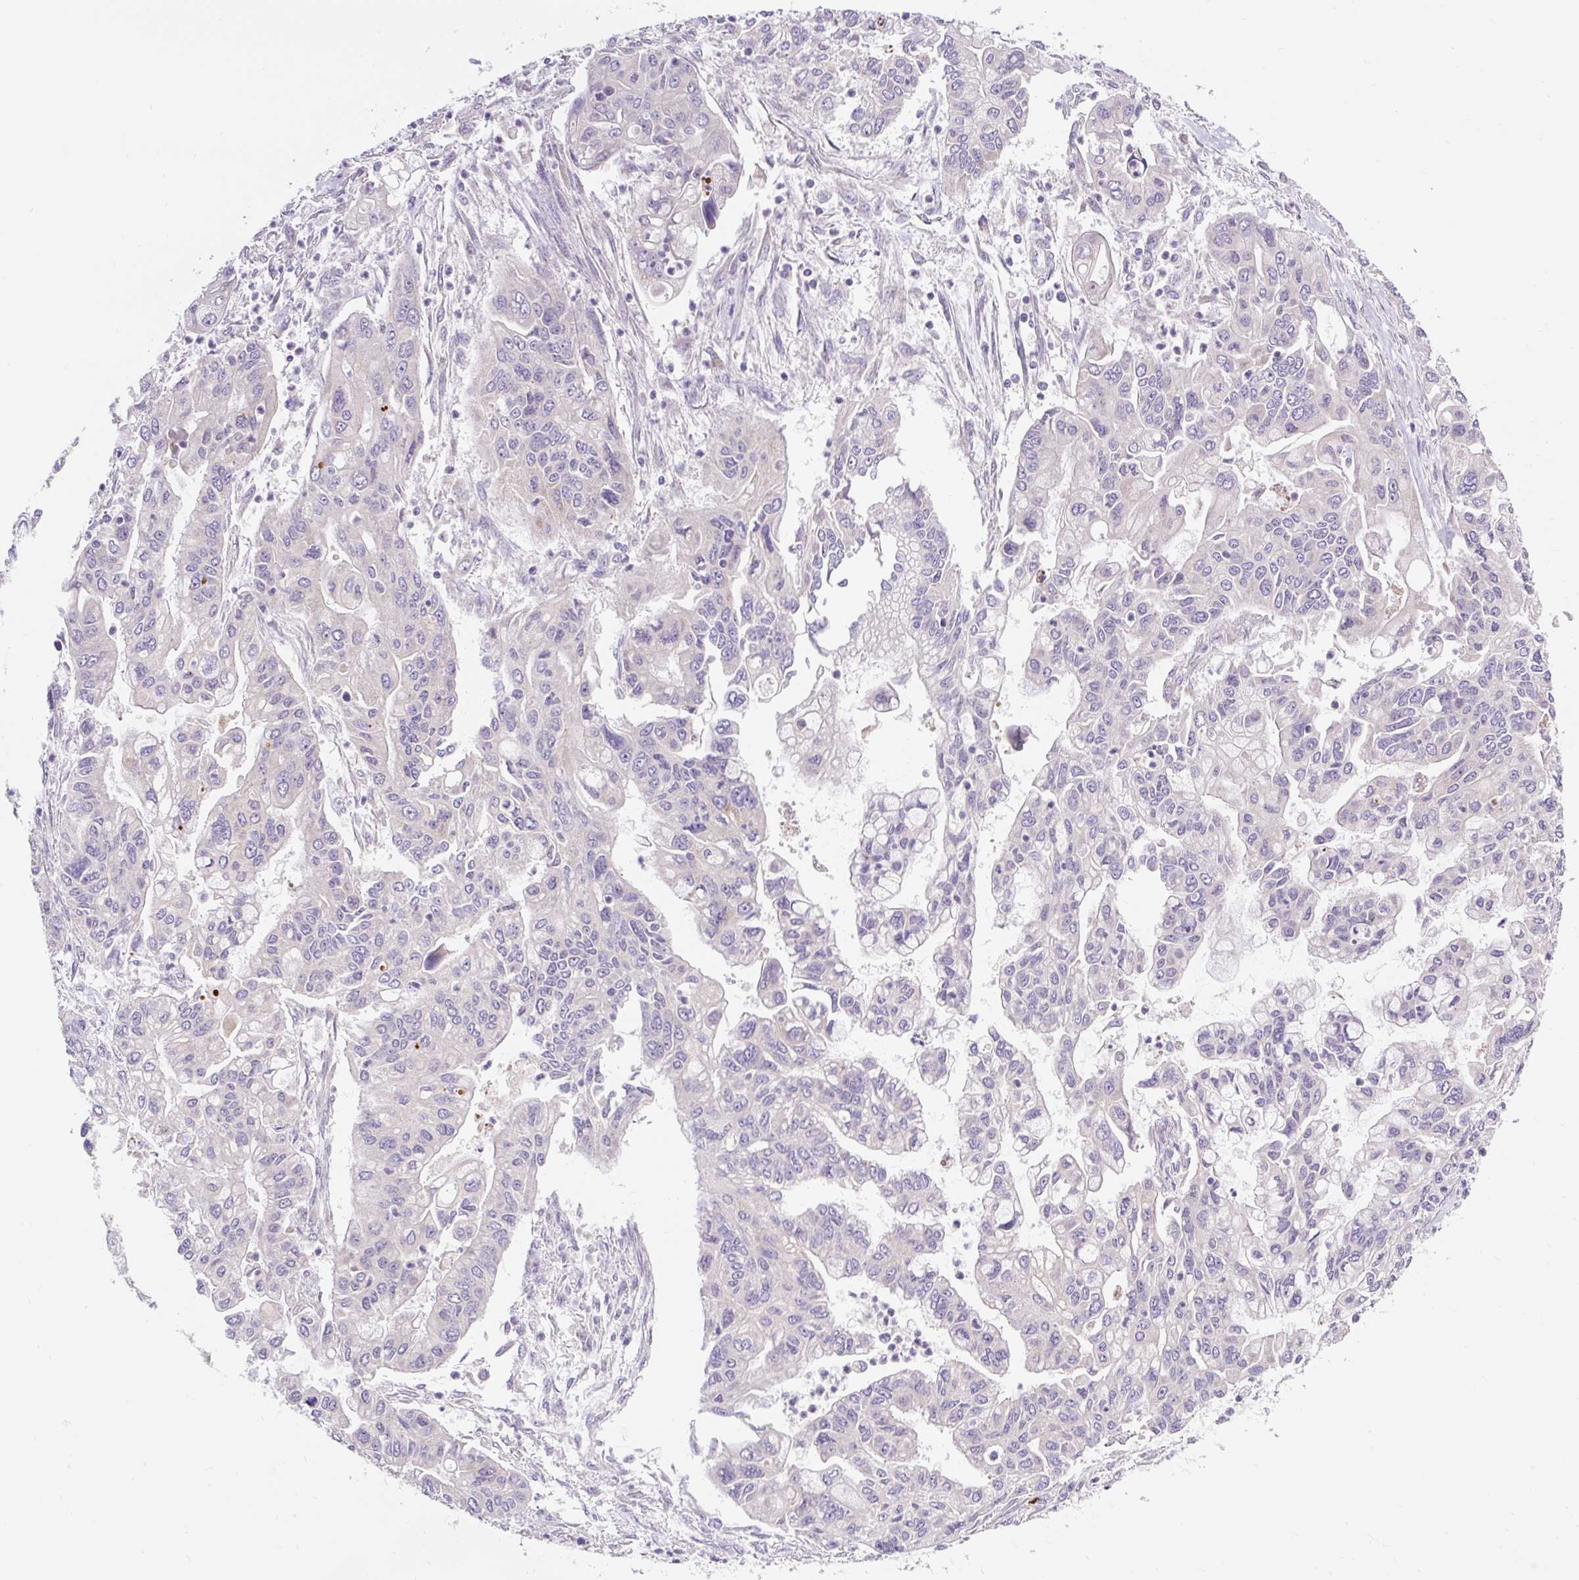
{"staining": {"intensity": "negative", "quantity": "none", "location": "none"}, "tissue": "pancreatic cancer", "cell_type": "Tumor cells", "image_type": "cancer", "snomed": [{"axis": "morphology", "description": "Adenocarcinoma, NOS"}, {"axis": "topography", "description": "Pancreas"}], "caption": "This micrograph is of pancreatic adenocarcinoma stained with immunohistochemistry (IHC) to label a protein in brown with the nuclei are counter-stained blue. There is no staining in tumor cells.", "gene": "SEC63", "patient": {"sex": "male", "age": 62}}